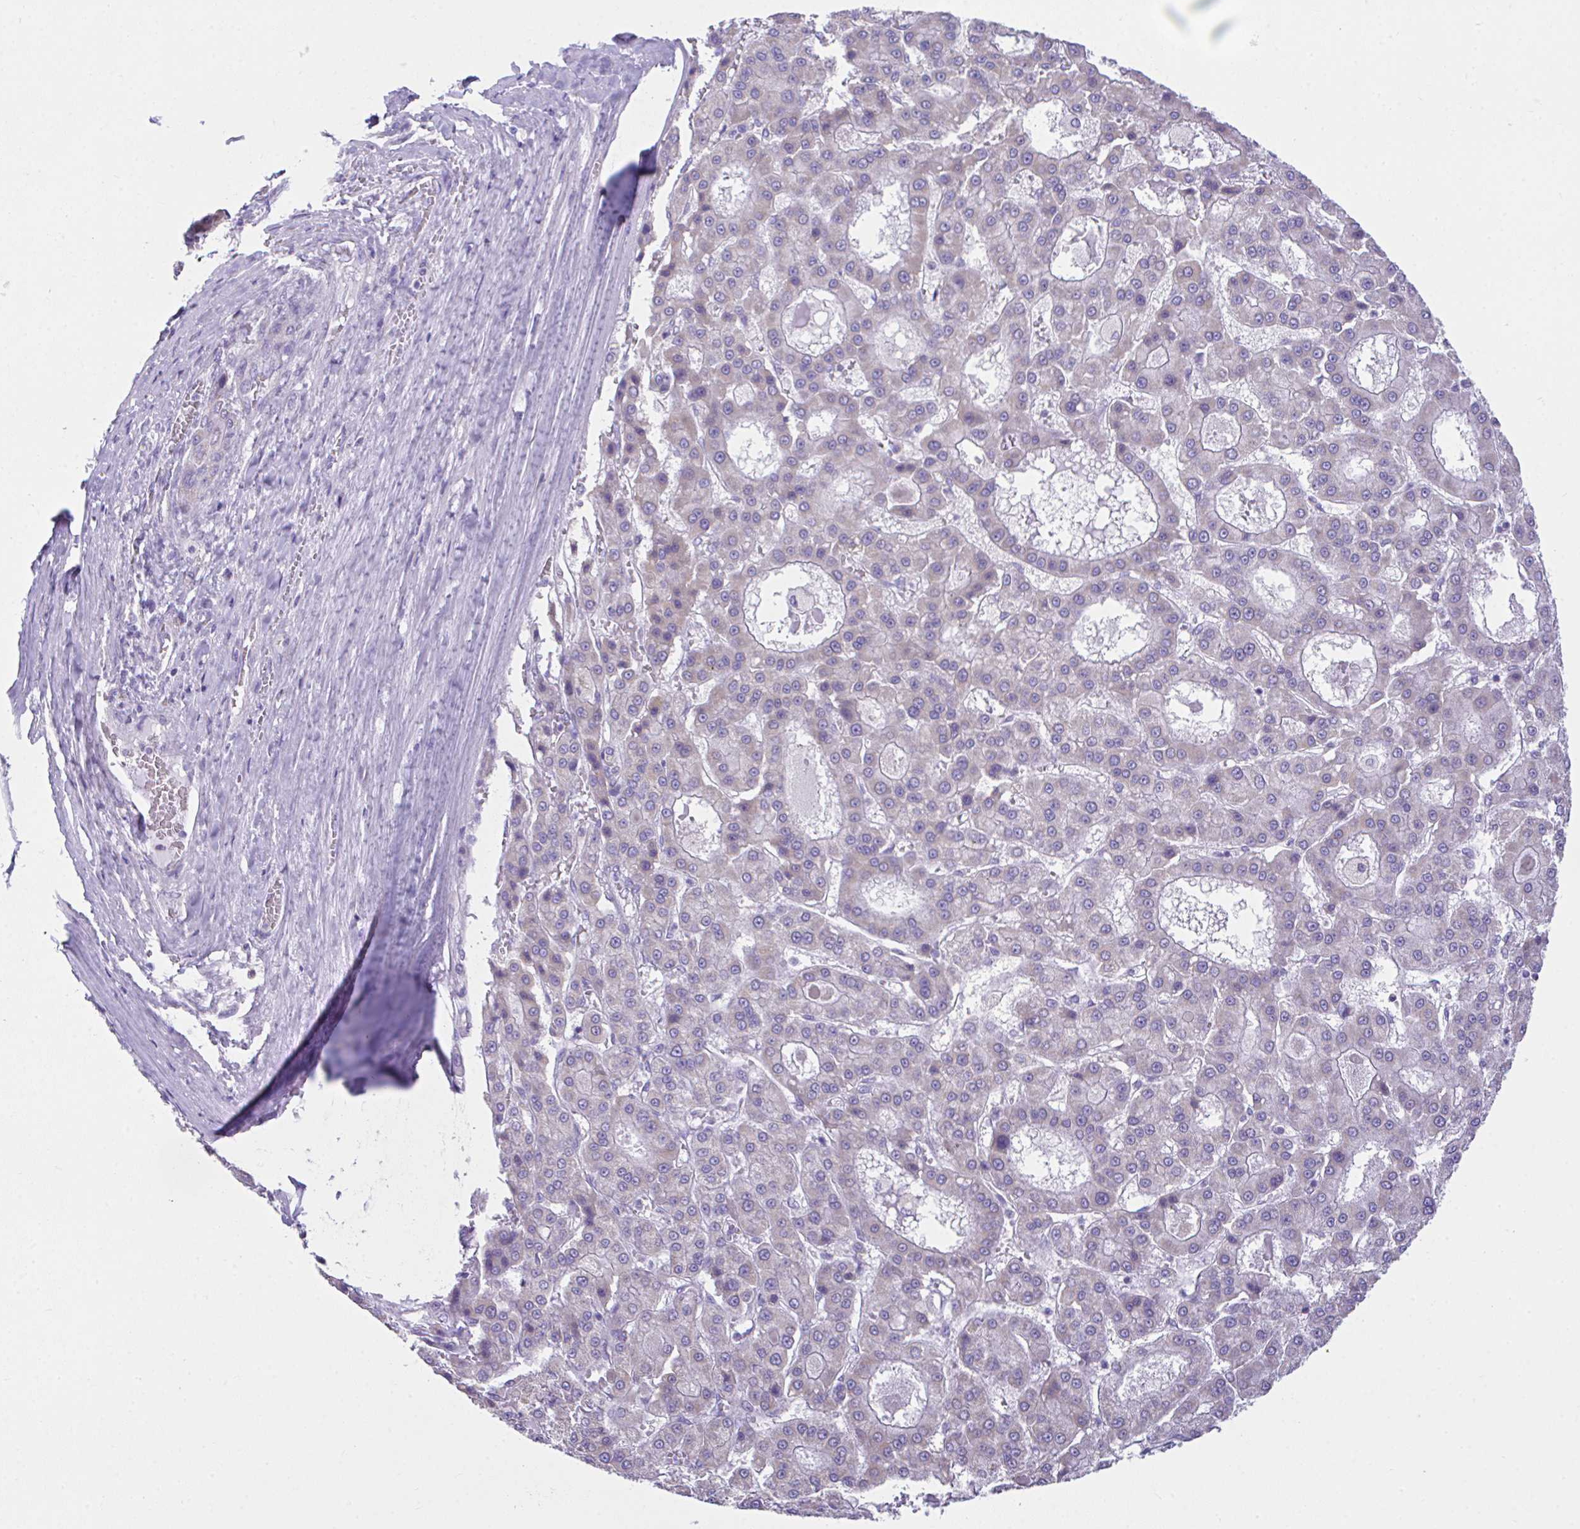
{"staining": {"intensity": "negative", "quantity": "none", "location": "none"}, "tissue": "liver cancer", "cell_type": "Tumor cells", "image_type": "cancer", "snomed": [{"axis": "morphology", "description": "Carcinoma, Hepatocellular, NOS"}, {"axis": "topography", "description": "Liver"}], "caption": "This is an immunohistochemistry micrograph of liver cancer. There is no staining in tumor cells.", "gene": "NLRP8", "patient": {"sex": "male", "age": 70}}